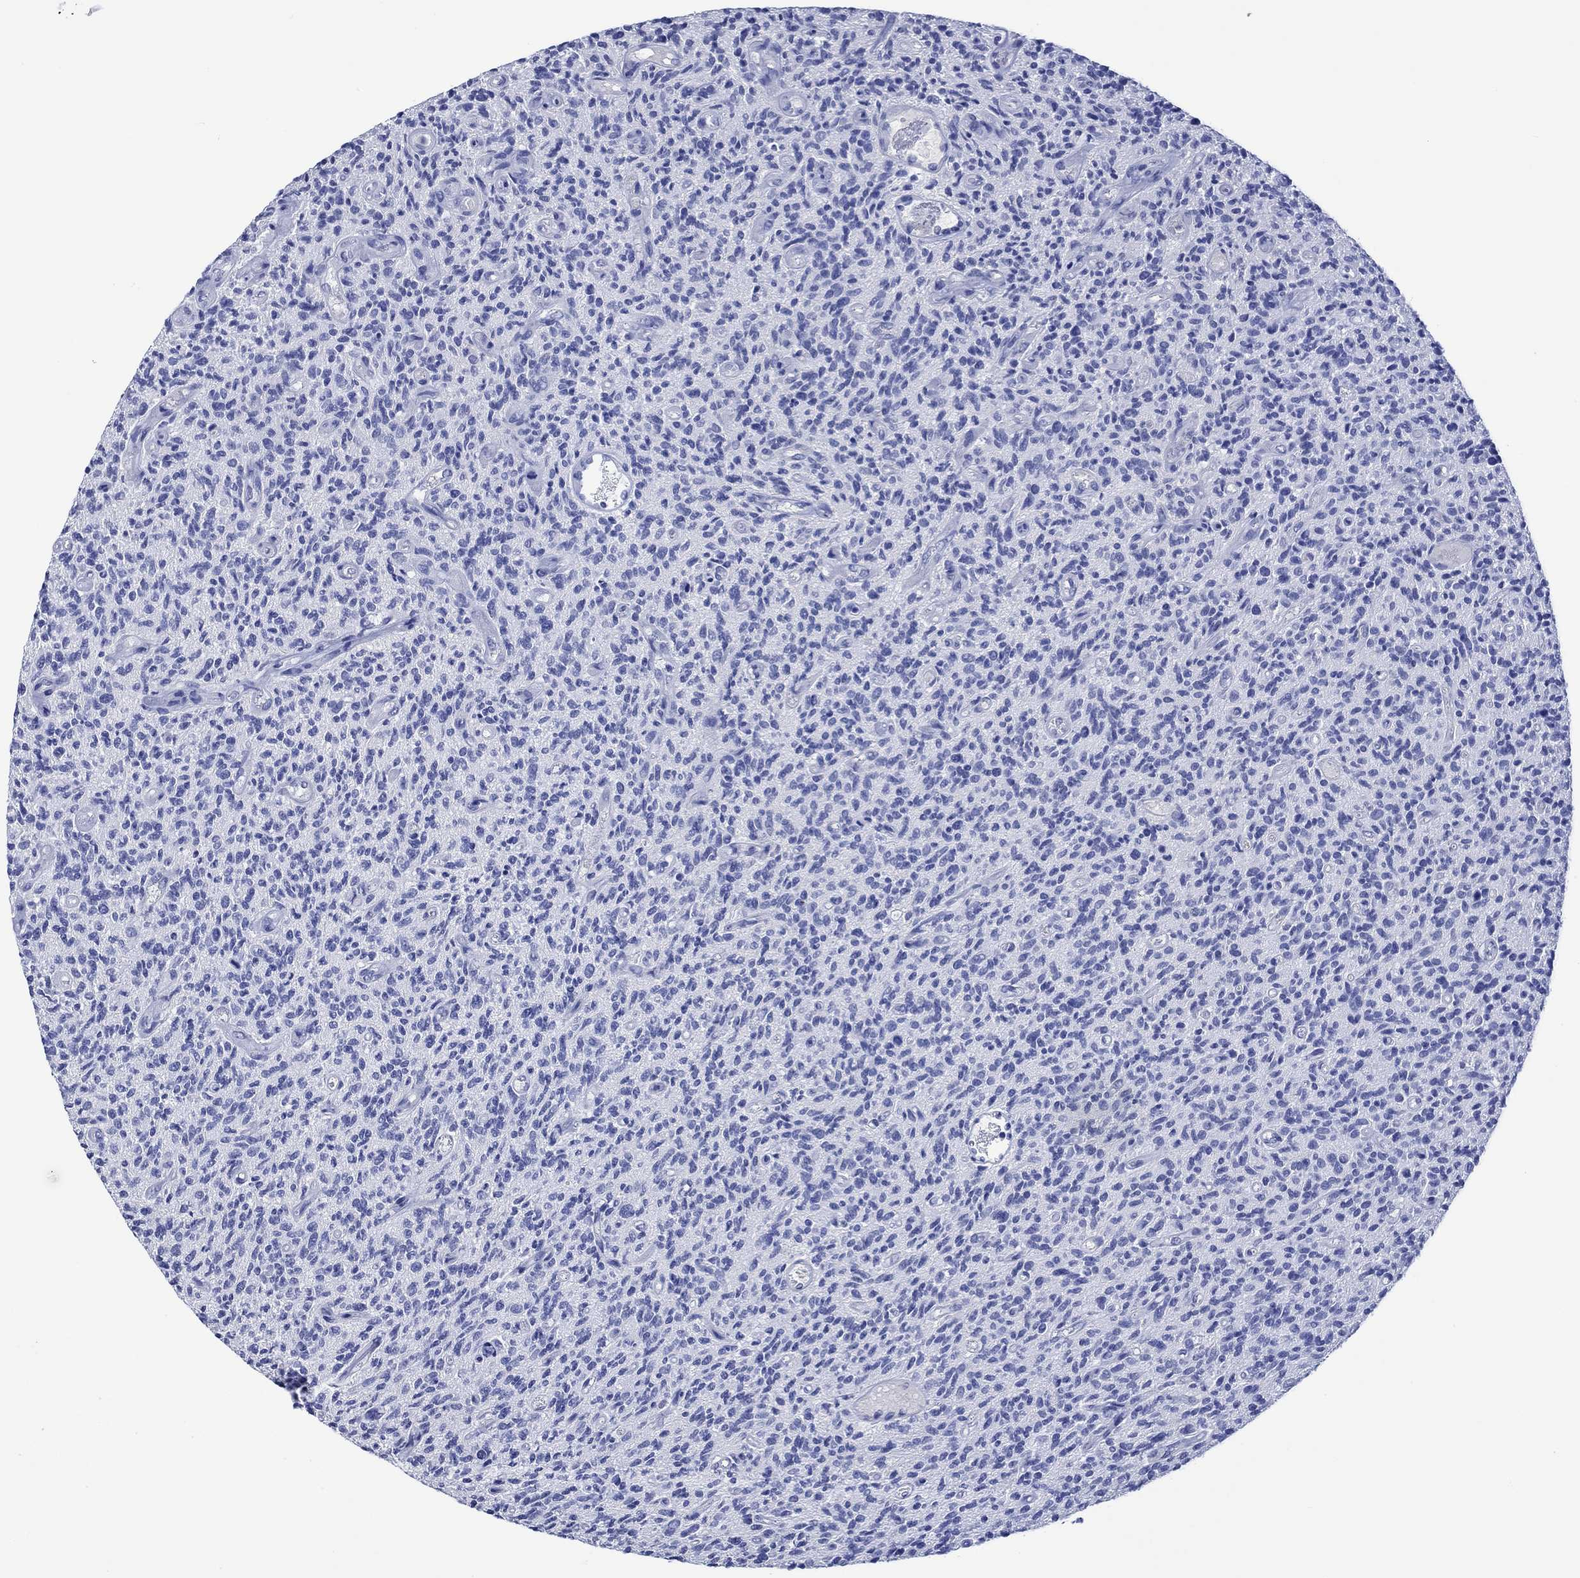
{"staining": {"intensity": "negative", "quantity": "none", "location": "none"}, "tissue": "glioma", "cell_type": "Tumor cells", "image_type": "cancer", "snomed": [{"axis": "morphology", "description": "Glioma, malignant, High grade"}, {"axis": "topography", "description": "Brain"}], "caption": "IHC image of malignant glioma (high-grade) stained for a protein (brown), which exhibits no positivity in tumor cells. (Stains: DAB immunohistochemistry with hematoxylin counter stain, Microscopy: brightfield microscopy at high magnification).", "gene": "KLHL35", "patient": {"sex": "male", "age": 64}}